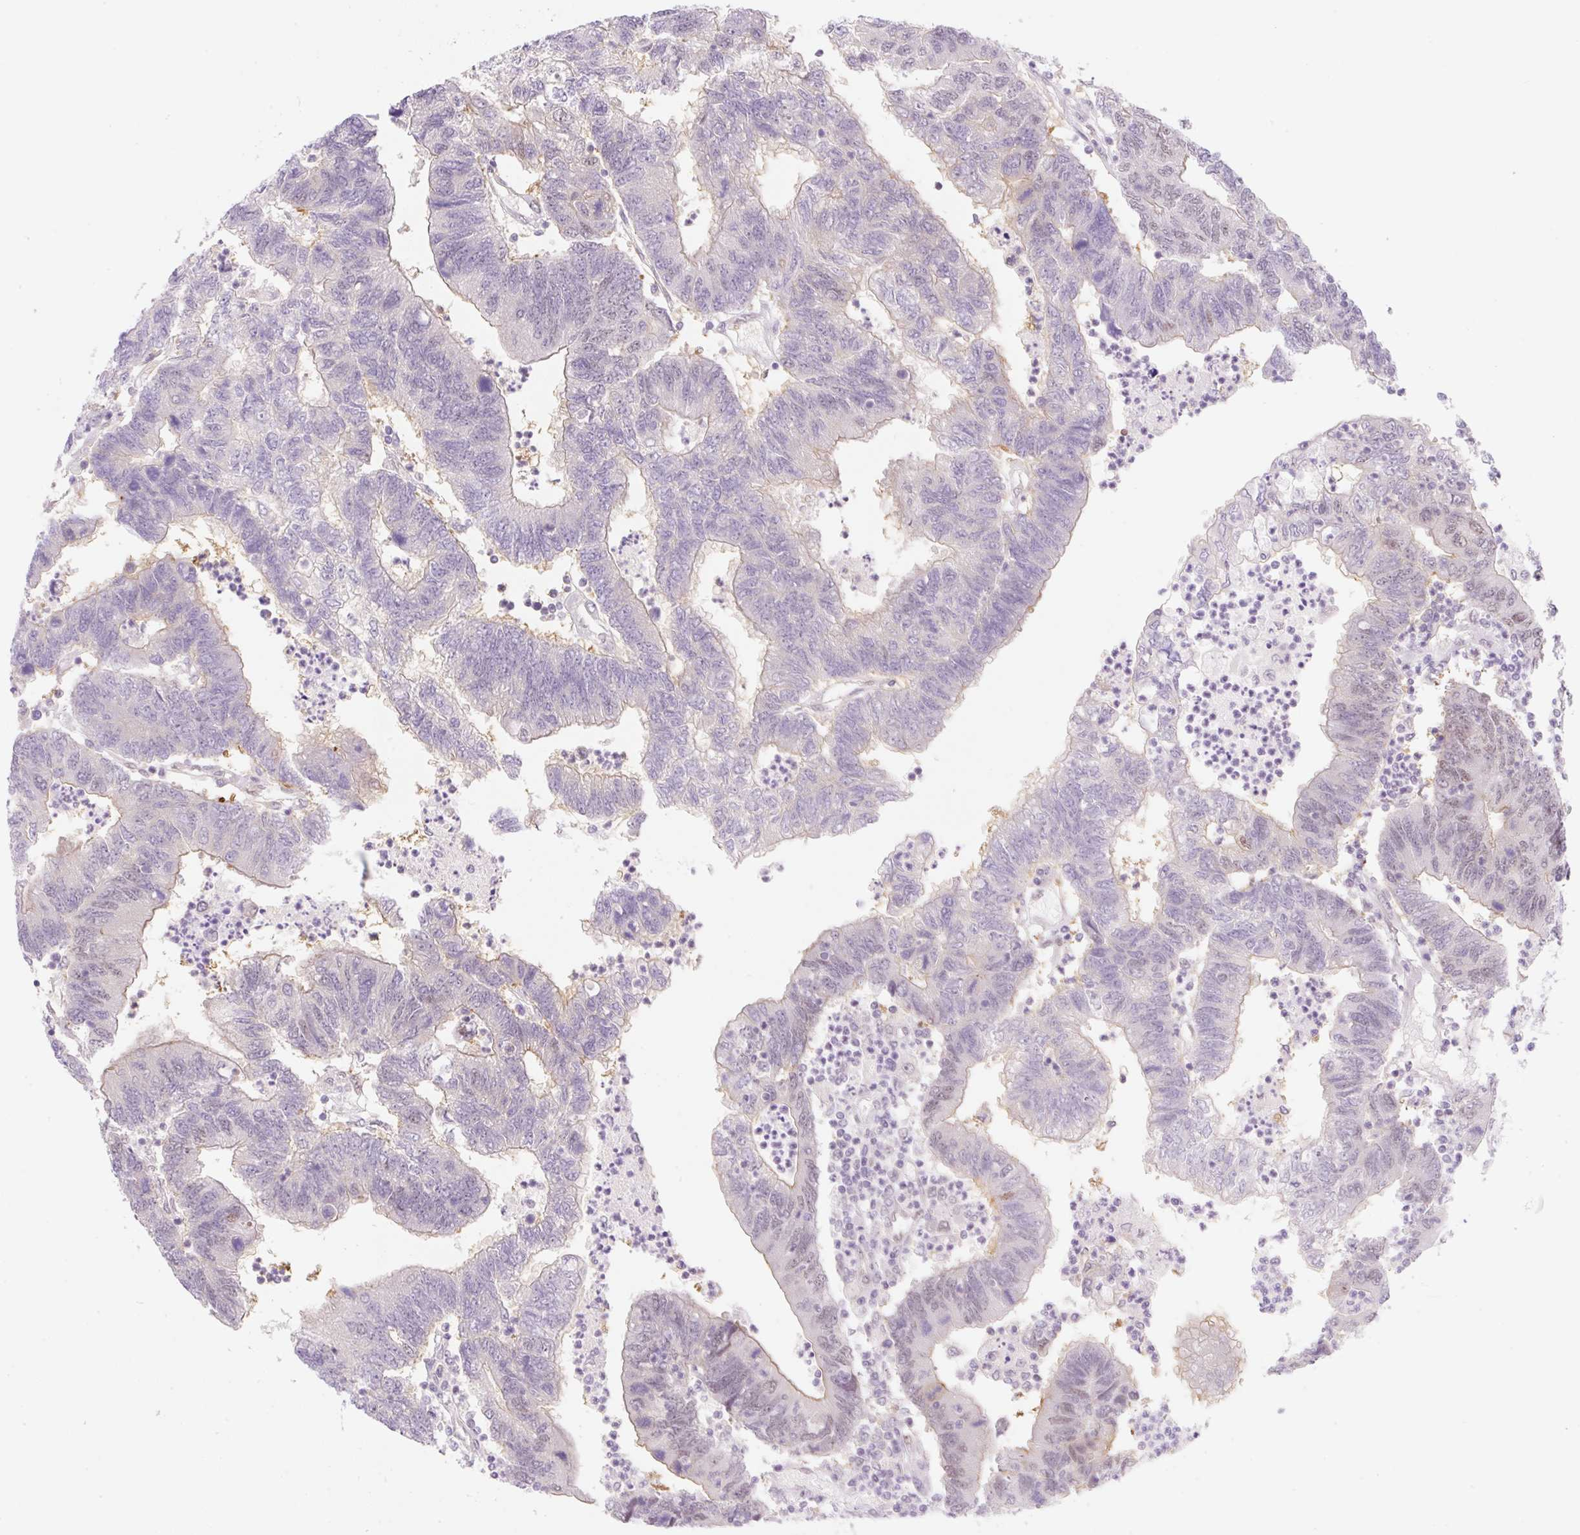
{"staining": {"intensity": "weak", "quantity": "<25%", "location": "cytoplasmic/membranous"}, "tissue": "colorectal cancer", "cell_type": "Tumor cells", "image_type": "cancer", "snomed": [{"axis": "morphology", "description": "Adenocarcinoma, NOS"}, {"axis": "topography", "description": "Colon"}], "caption": "A high-resolution photomicrograph shows immunohistochemistry staining of colorectal cancer (adenocarcinoma), which shows no significant expression in tumor cells. (DAB immunohistochemistry, high magnification).", "gene": "SYNE3", "patient": {"sex": "female", "age": 48}}